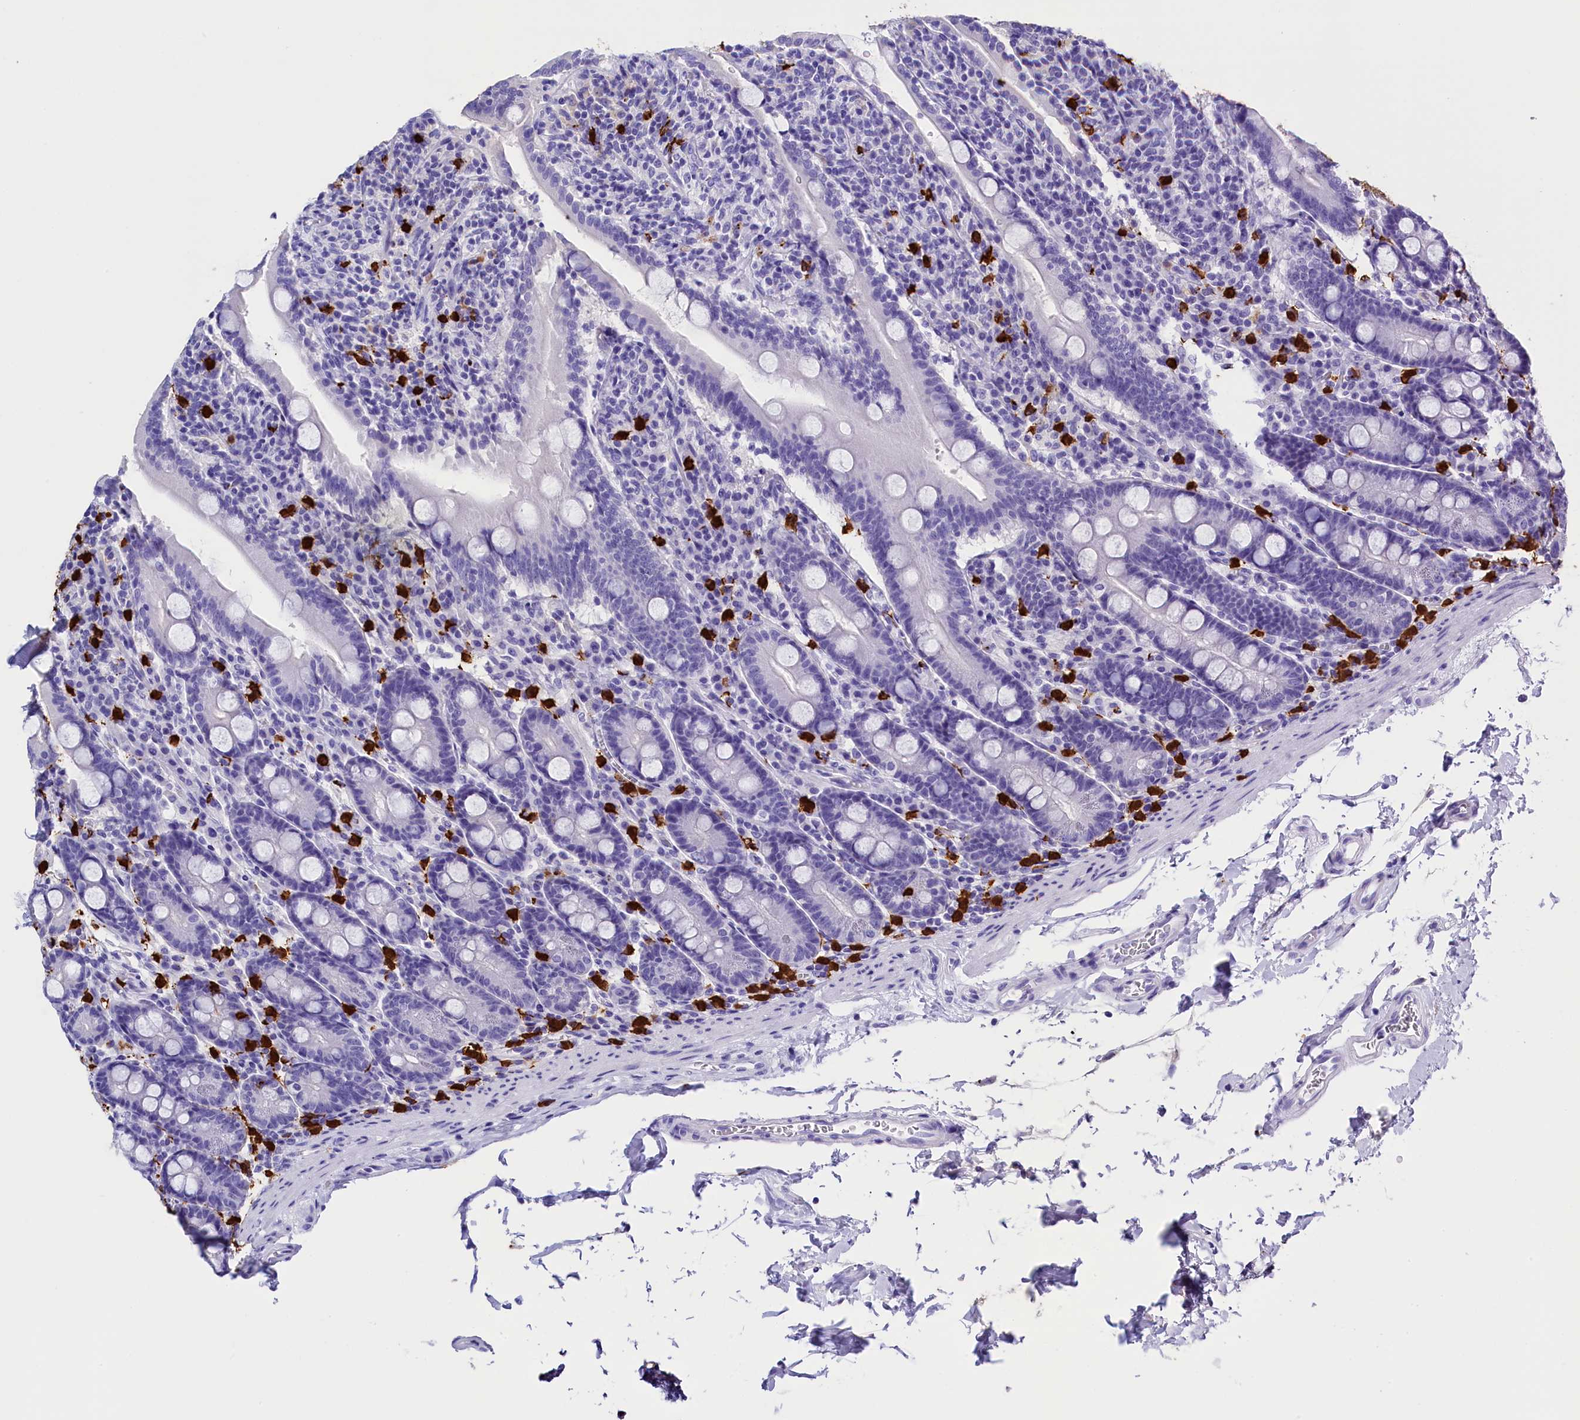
{"staining": {"intensity": "negative", "quantity": "none", "location": "none"}, "tissue": "duodenum", "cell_type": "Glandular cells", "image_type": "normal", "snomed": [{"axis": "morphology", "description": "Normal tissue, NOS"}, {"axis": "topography", "description": "Duodenum"}], "caption": "An immunohistochemistry histopathology image of benign duodenum is shown. There is no staining in glandular cells of duodenum.", "gene": "CLC", "patient": {"sex": "male", "age": 35}}